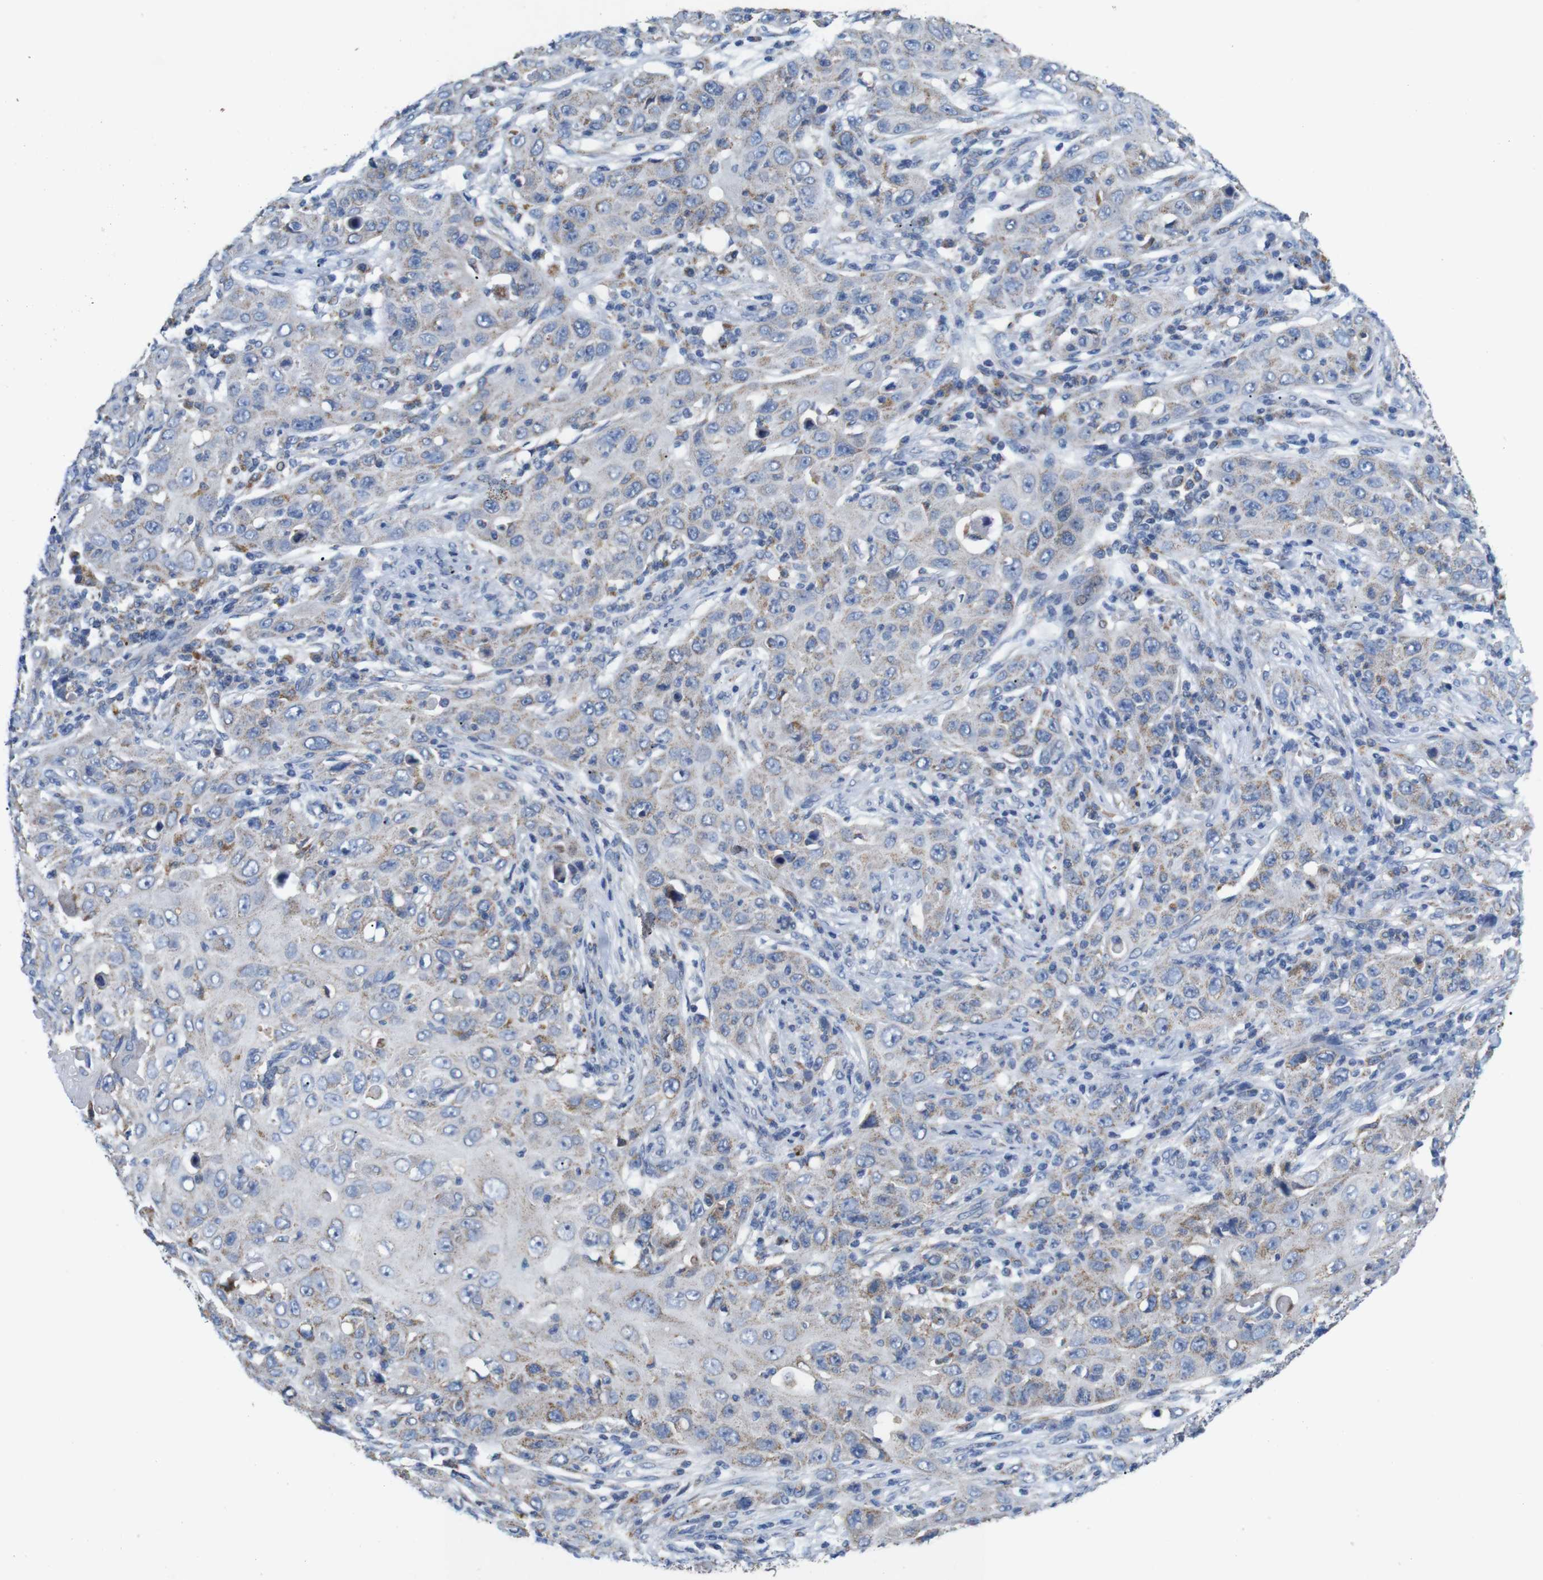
{"staining": {"intensity": "moderate", "quantity": "<25%", "location": "cytoplasmic/membranous"}, "tissue": "skin cancer", "cell_type": "Tumor cells", "image_type": "cancer", "snomed": [{"axis": "morphology", "description": "Squamous cell carcinoma, NOS"}, {"axis": "topography", "description": "Skin"}], "caption": "Squamous cell carcinoma (skin) stained for a protein (brown) demonstrates moderate cytoplasmic/membranous positive expression in about <25% of tumor cells.", "gene": "F2RL1", "patient": {"sex": "female", "age": 88}}